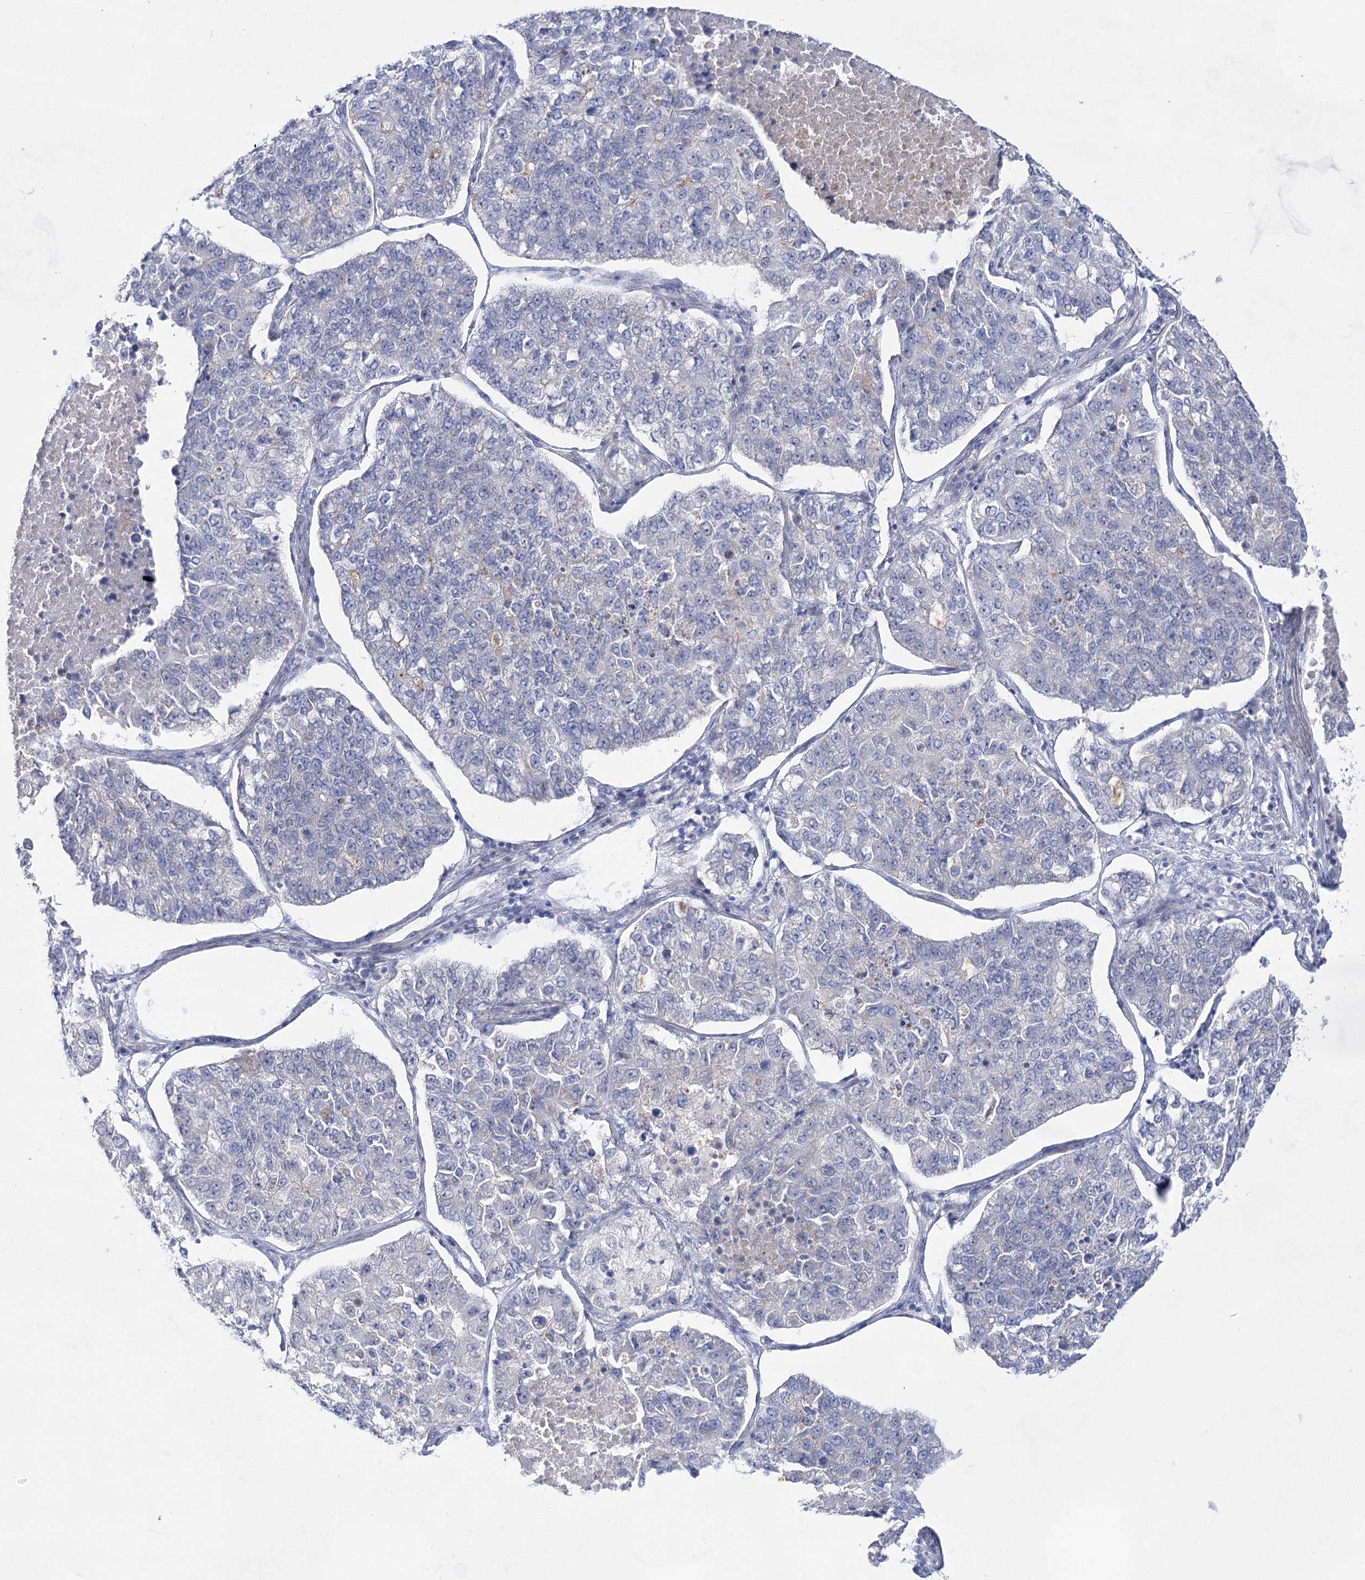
{"staining": {"intensity": "negative", "quantity": "none", "location": "none"}, "tissue": "lung cancer", "cell_type": "Tumor cells", "image_type": "cancer", "snomed": [{"axis": "morphology", "description": "Adenocarcinoma, NOS"}, {"axis": "topography", "description": "Lung"}], "caption": "Protein analysis of lung cancer shows no significant staining in tumor cells.", "gene": "BPHL", "patient": {"sex": "male", "age": 49}}